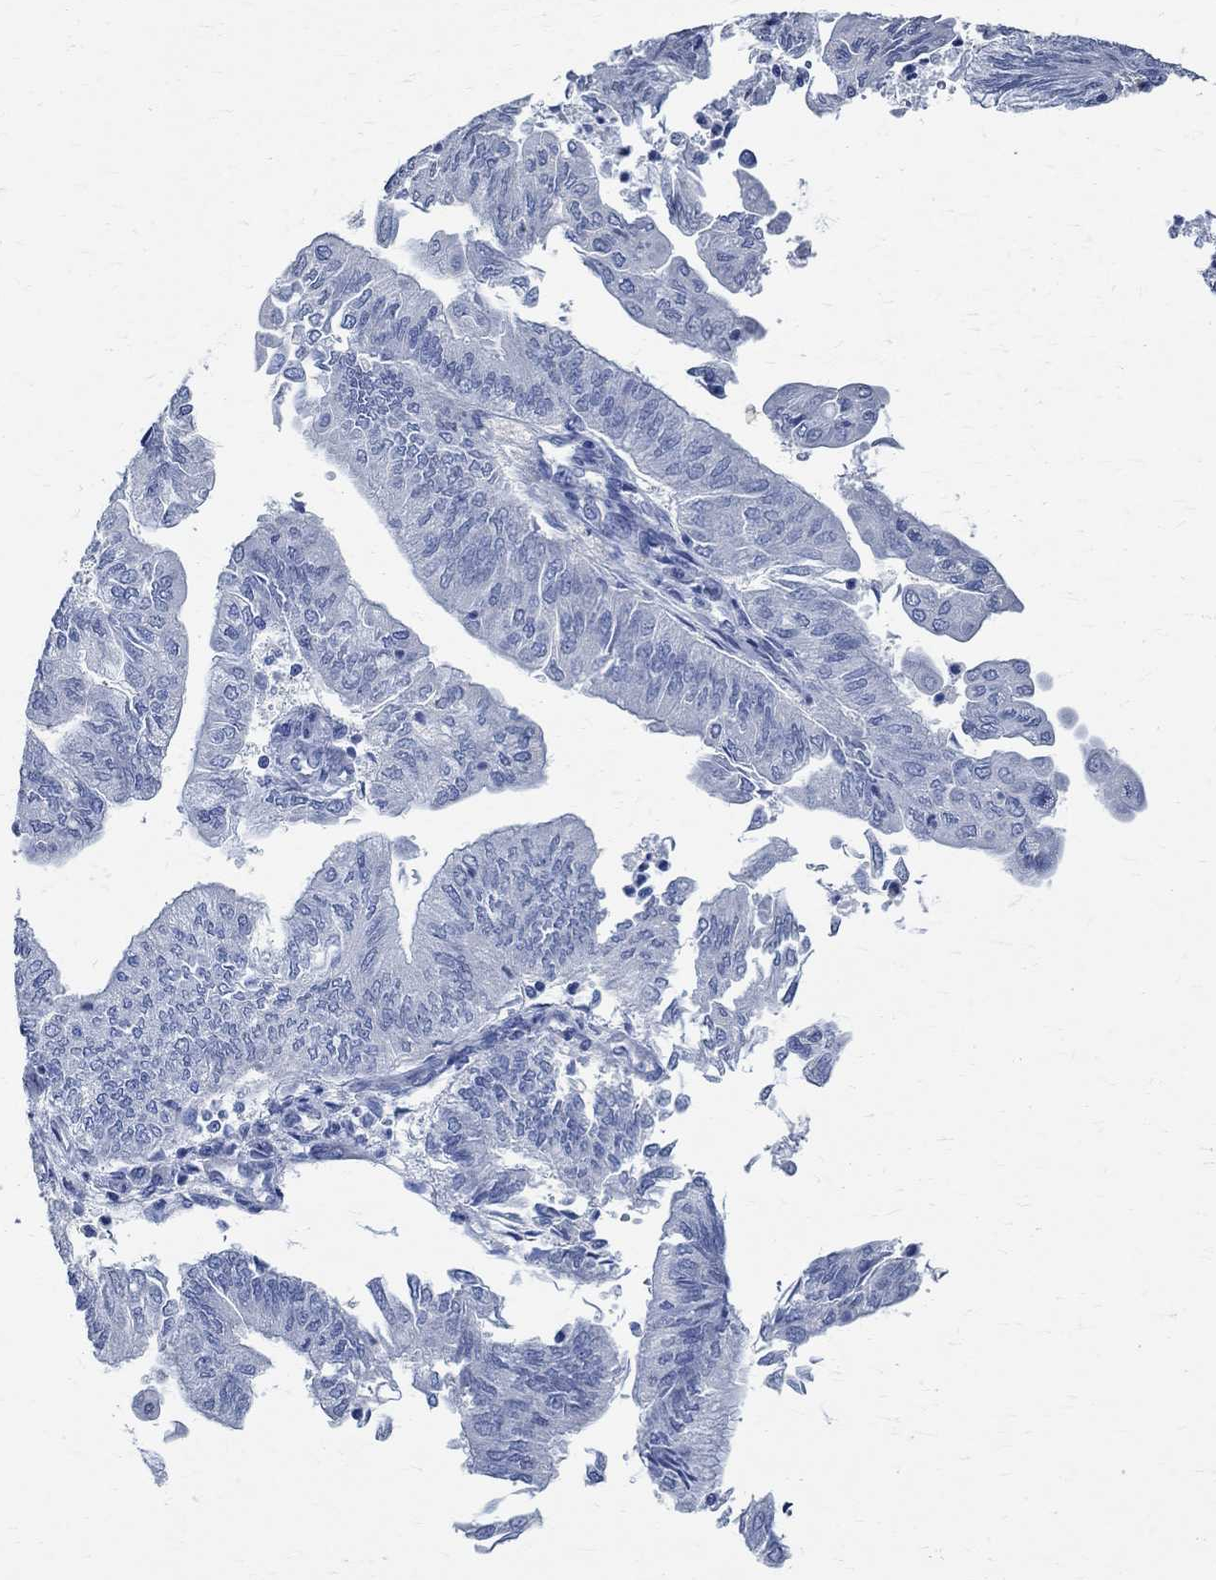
{"staining": {"intensity": "negative", "quantity": "none", "location": "none"}, "tissue": "endometrial cancer", "cell_type": "Tumor cells", "image_type": "cancer", "snomed": [{"axis": "morphology", "description": "Adenocarcinoma, NOS"}, {"axis": "topography", "description": "Endometrium"}], "caption": "Immunohistochemical staining of adenocarcinoma (endometrial) exhibits no significant expression in tumor cells. (DAB immunohistochemistry visualized using brightfield microscopy, high magnification).", "gene": "TMEM221", "patient": {"sex": "female", "age": 59}}